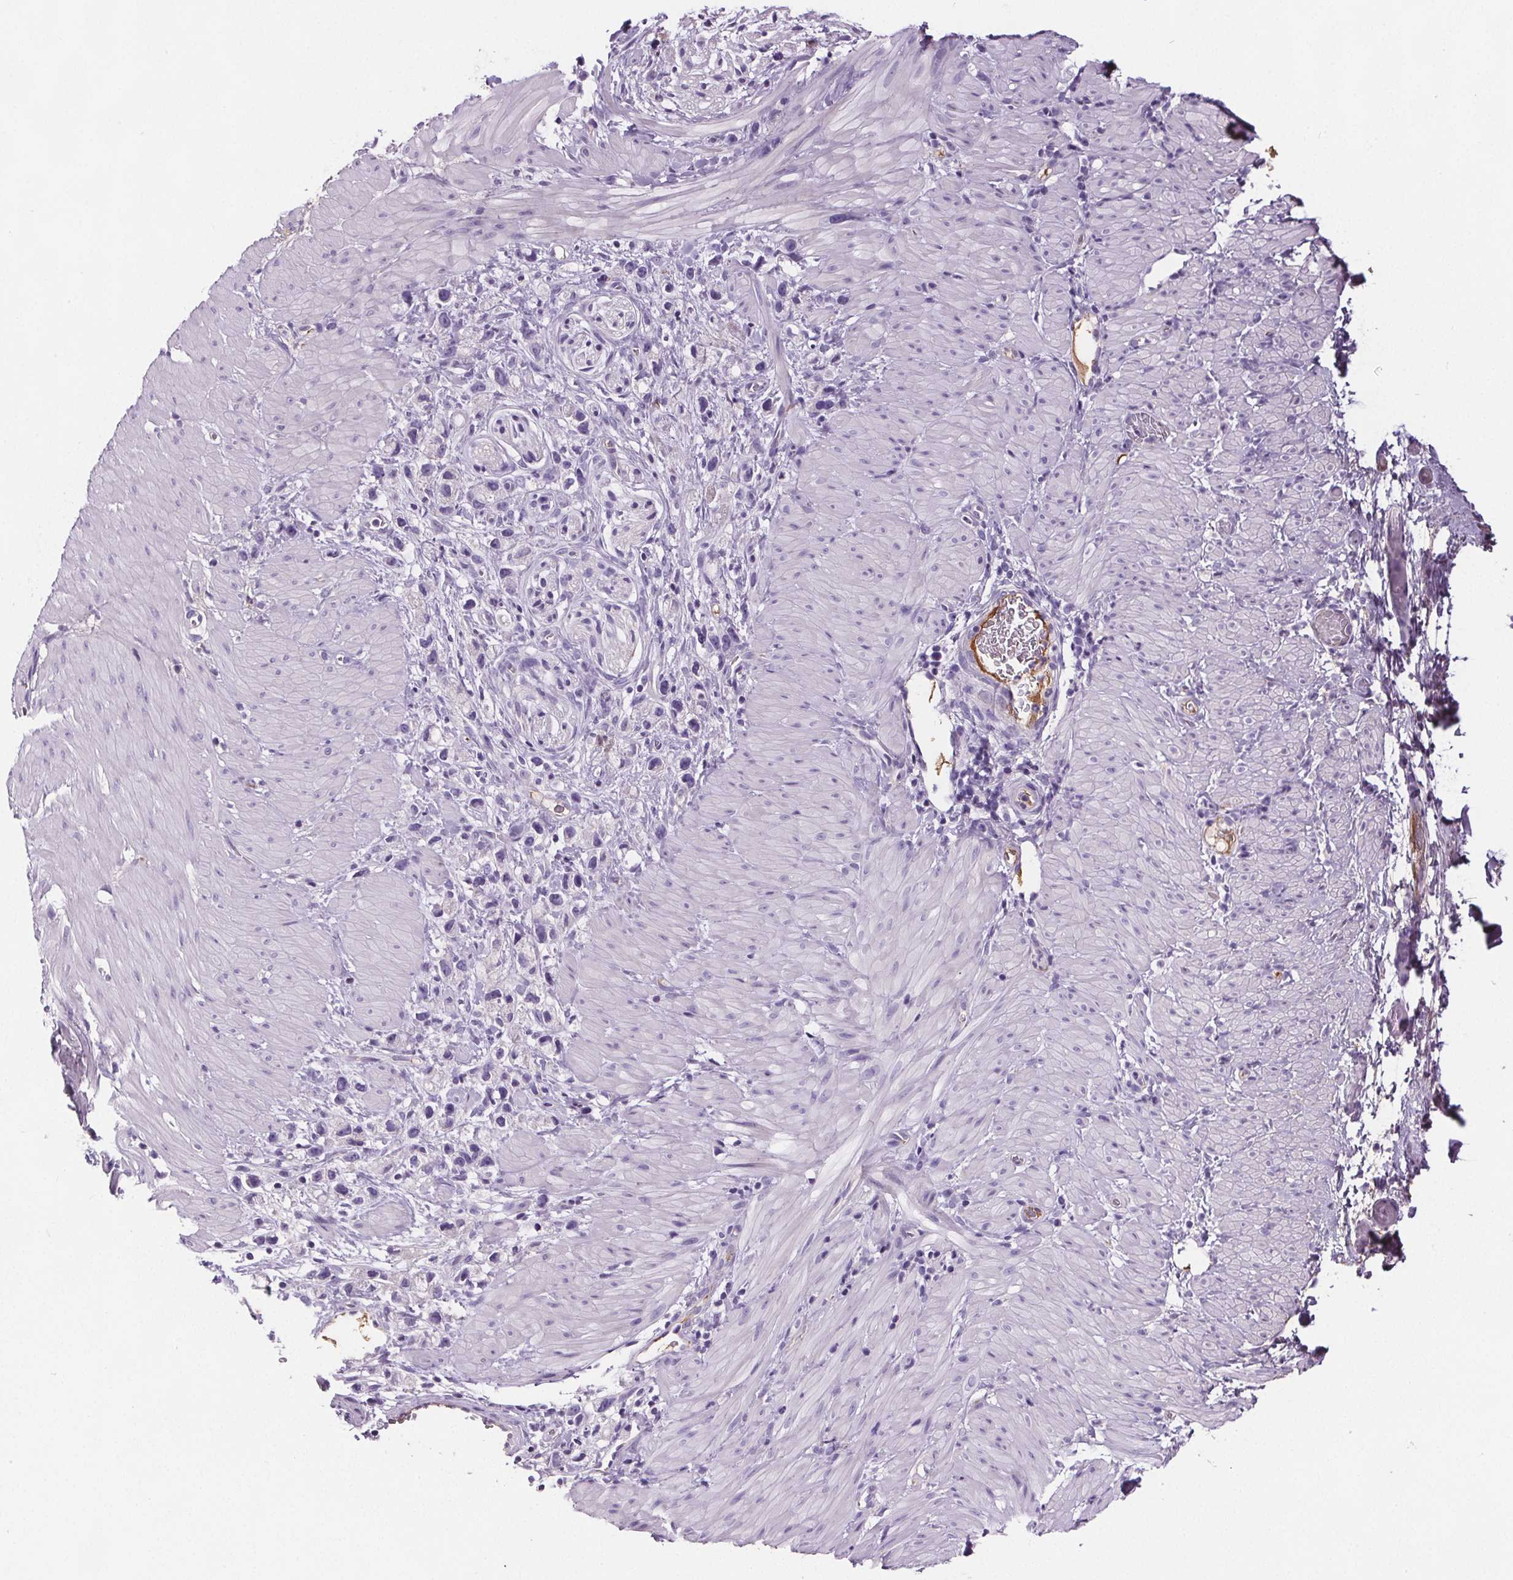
{"staining": {"intensity": "negative", "quantity": "none", "location": "none"}, "tissue": "stomach cancer", "cell_type": "Tumor cells", "image_type": "cancer", "snomed": [{"axis": "morphology", "description": "Adenocarcinoma, NOS"}, {"axis": "topography", "description": "Stomach"}], "caption": "This is an immunohistochemistry micrograph of human adenocarcinoma (stomach). There is no positivity in tumor cells.", "gene": "CD5L", "patient": {"sex": "female", "age": 59}}